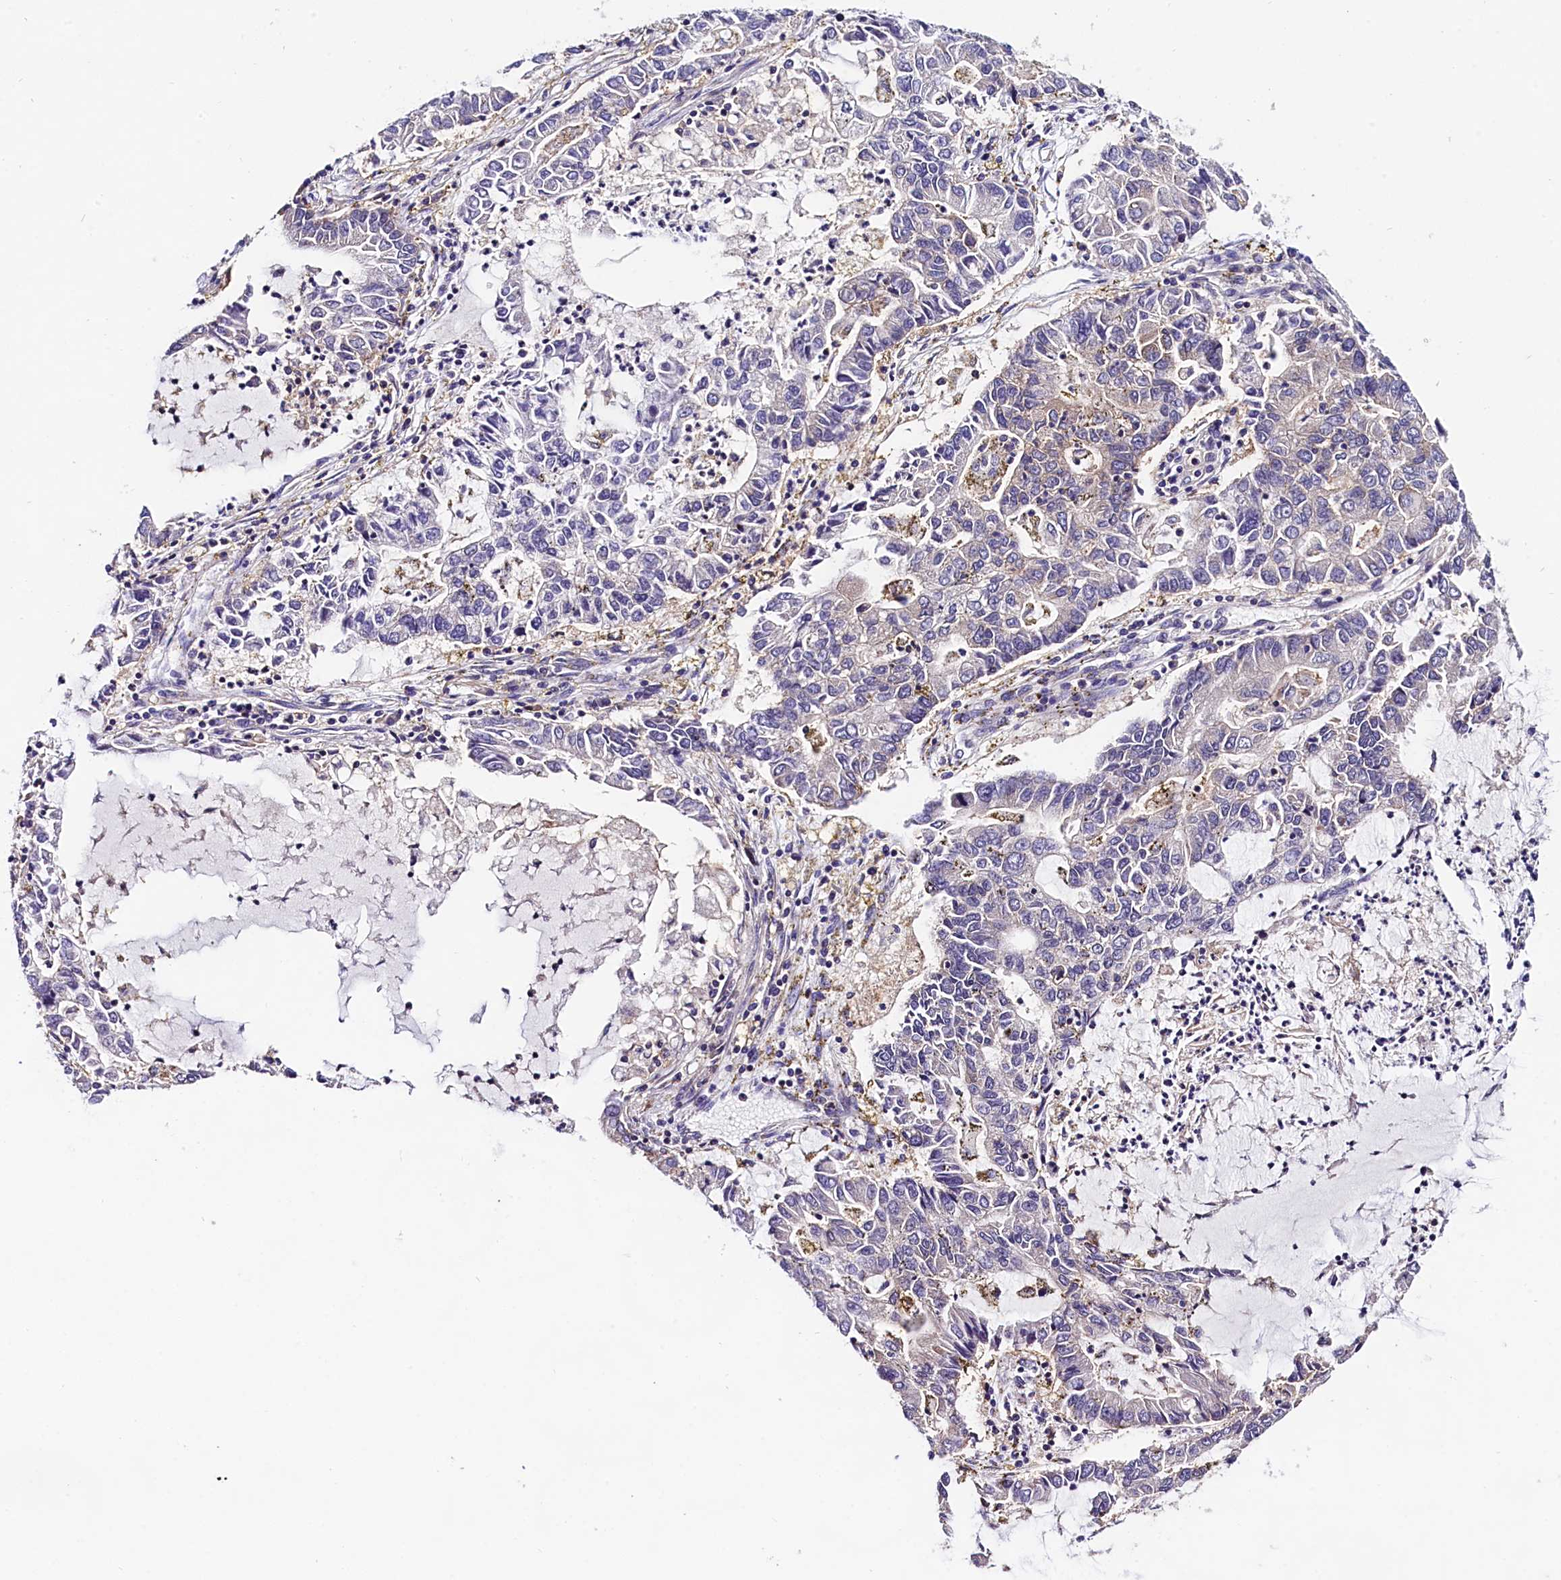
{"staining": {"intensity": "negative", "quantity": "none", "location": "none"}, "tissue": "lung cancer", "cell_type": "Tumor cells", "image_type": "cancer", "snomed": [{"axis": "morphology", "description": "Adenocarcinoma, NOS"}, {"axis": "topography", "description": "Lung"}], "caption": "Tumor cells are negative for protein expression in human lung cancer. (DAB (3,3'-diaminobenzidine) immunohistochemistry (IHC) with hematoxylin counter stain).", "gene": "OAS3", "patient": {"sex": "female", "age": 51}}